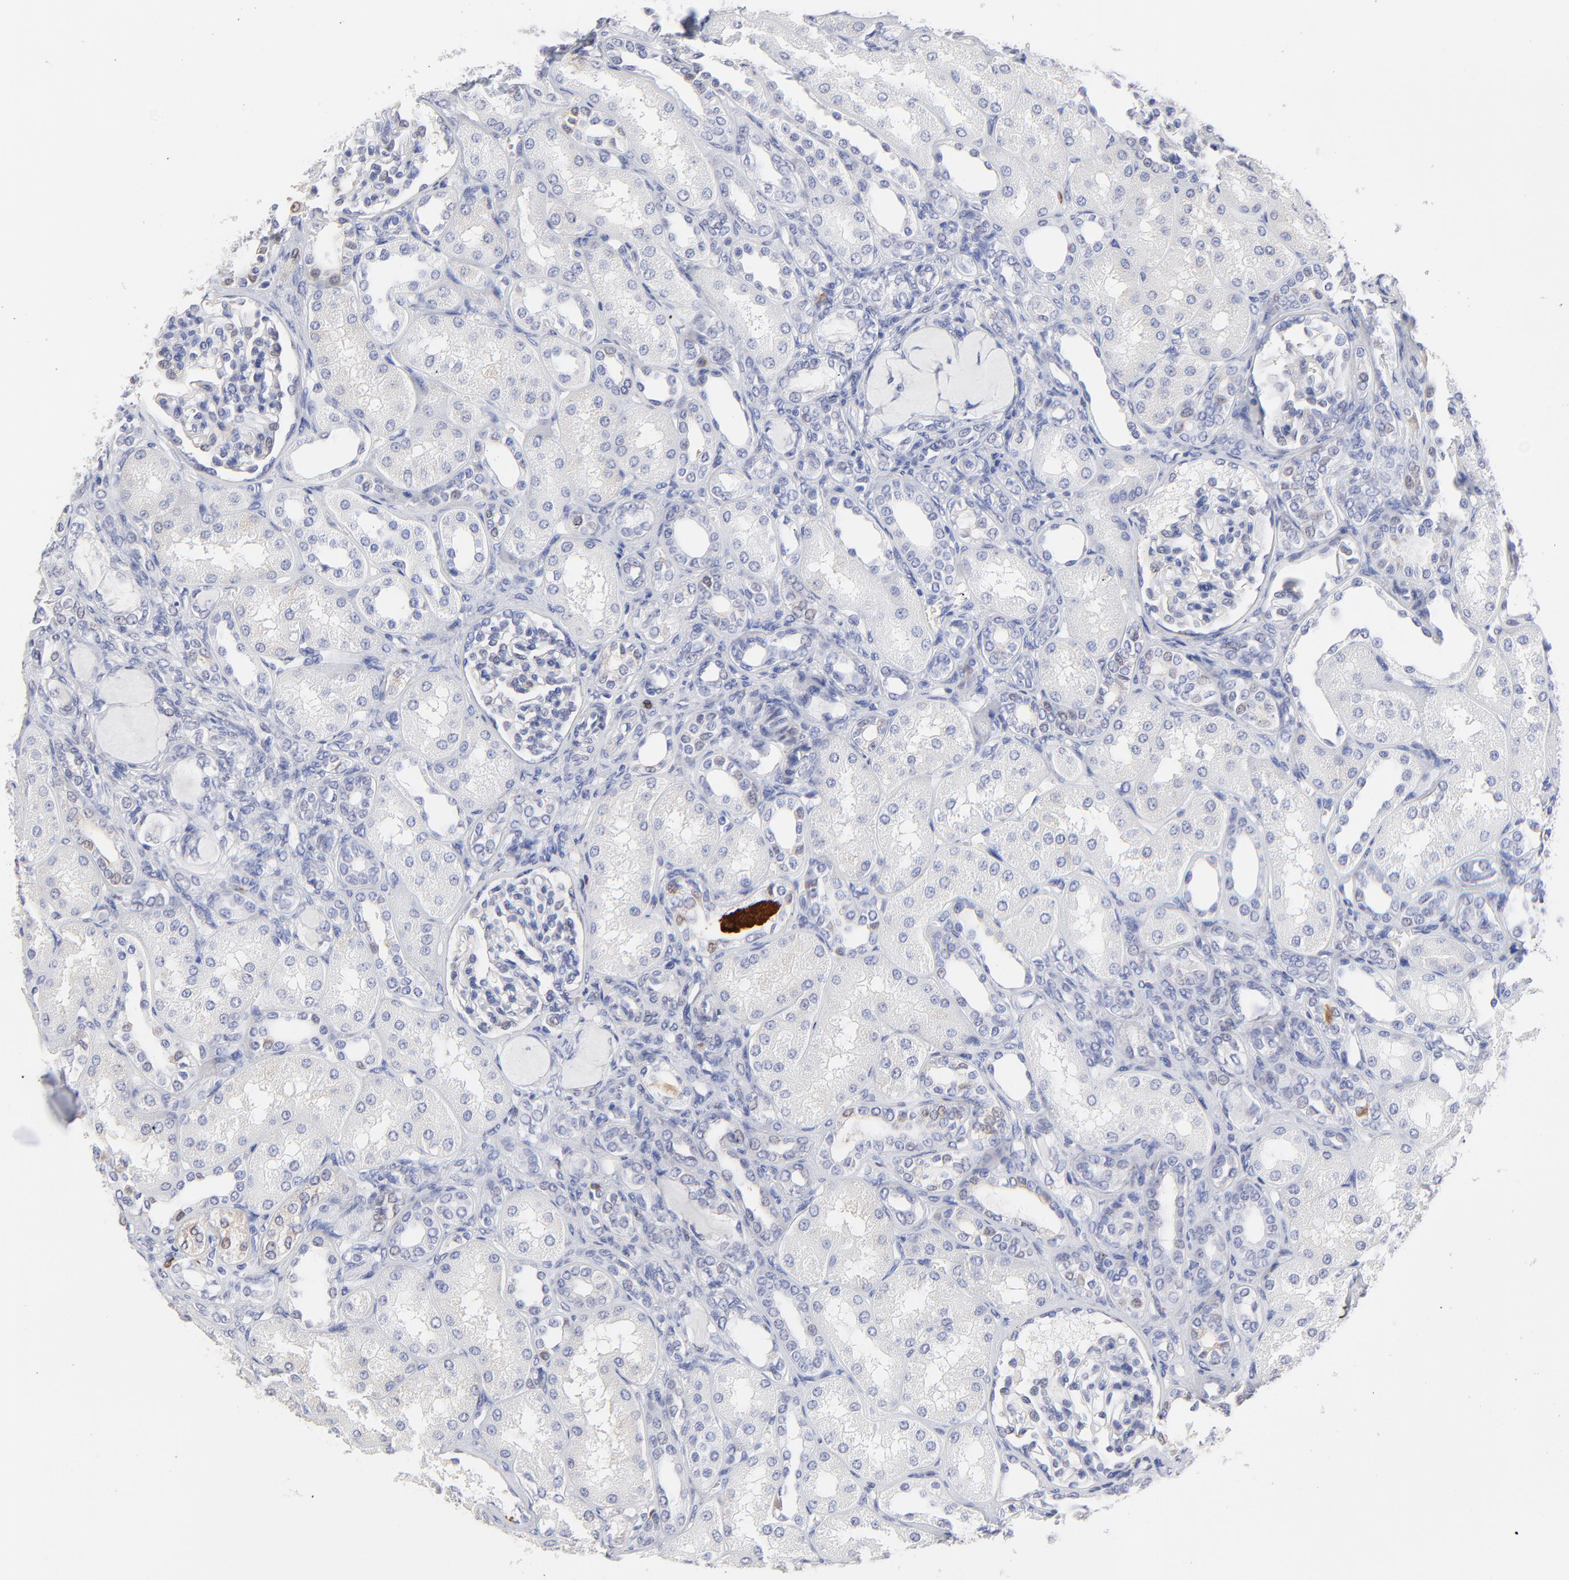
{"staining": {"intensity": "negative", "quantity": "none", "location": "none"}, "tissue": "kidney", "cell_type": "Cells in glomeruli", "image_type": "normal", "snomed": [{"axis": "morphology", "description": "Normal tissue, NOS"}, {"axis": "topography", "description": "Kidney"}], "caption": "DAB (3,3'-diaminobenzidine) immunohistochemical staining of normal human kidney exhibits no significant expression in cells in glomeruli.", "gene": "SMARCA1", "patient": {"sex": "male", "age": 7}}